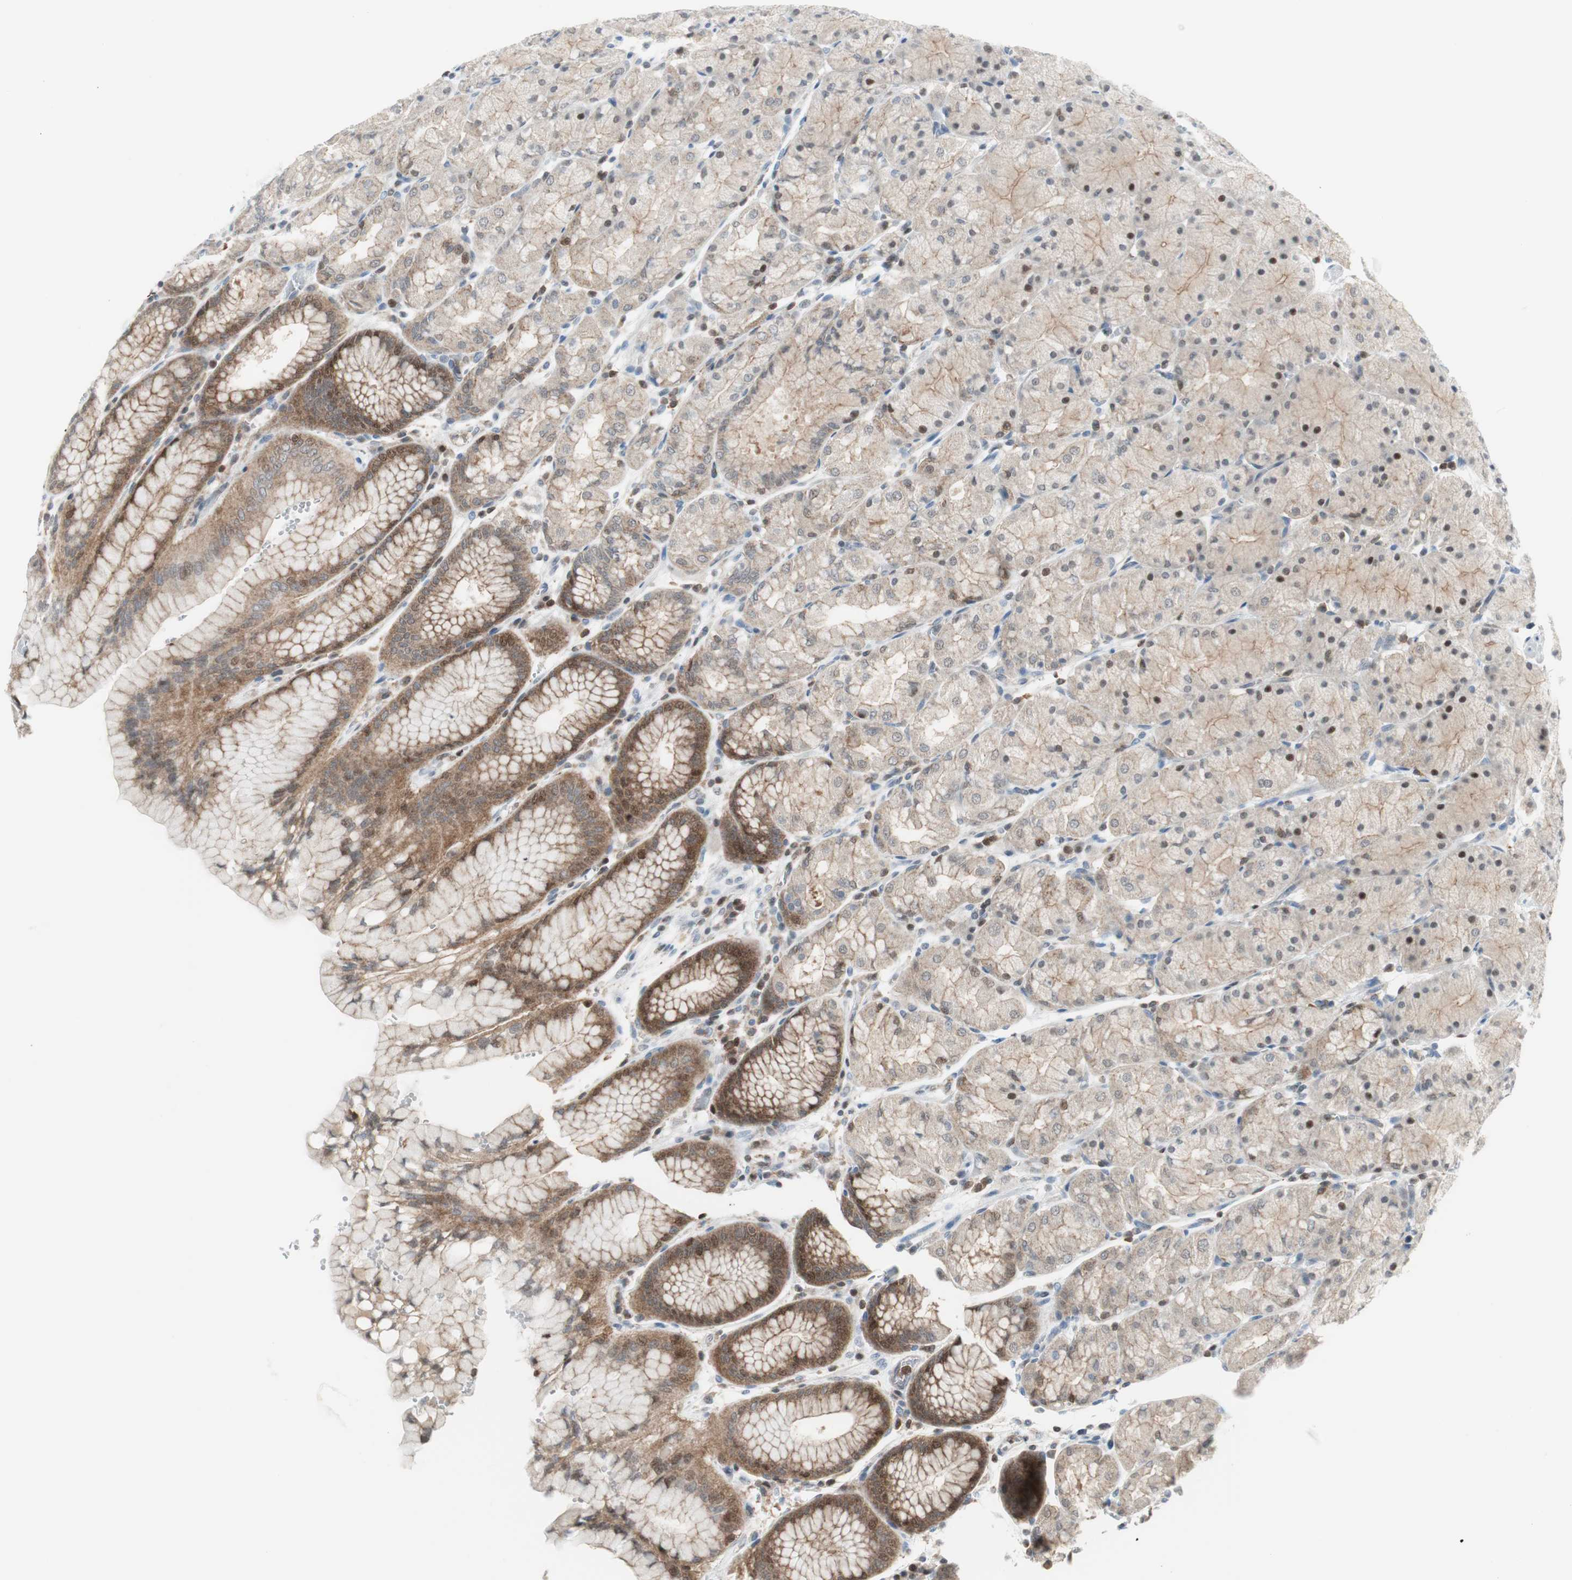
{"staining": {"intensity": "moderate", "quantity": ">75%", "location": "cytoplasmic/membranous"}, "tissue": "stomach", "cell_type": "Glandular cells", "image_type": "normal", "snomed": [{"axis": "morphology", "description": "Normal tissue, NOS"}, {"axis": "topography", "description": "Stomach, upper"}, {"axis": "topography", "description": "Stomach"}], "caption": "Immunohistochemistry (IHC) (DAB) staining of unremarkable stomach demonstrates moderate cytoplasmic/membranous protein positivity in about >75% of glandular cells. (DAB (3,3'-diaminobenzidine) IHC, brown staining for protein, blue staining for nuclei).", "gene": "PPP1CA", "patient": {"sex": "male", "age": 76}}